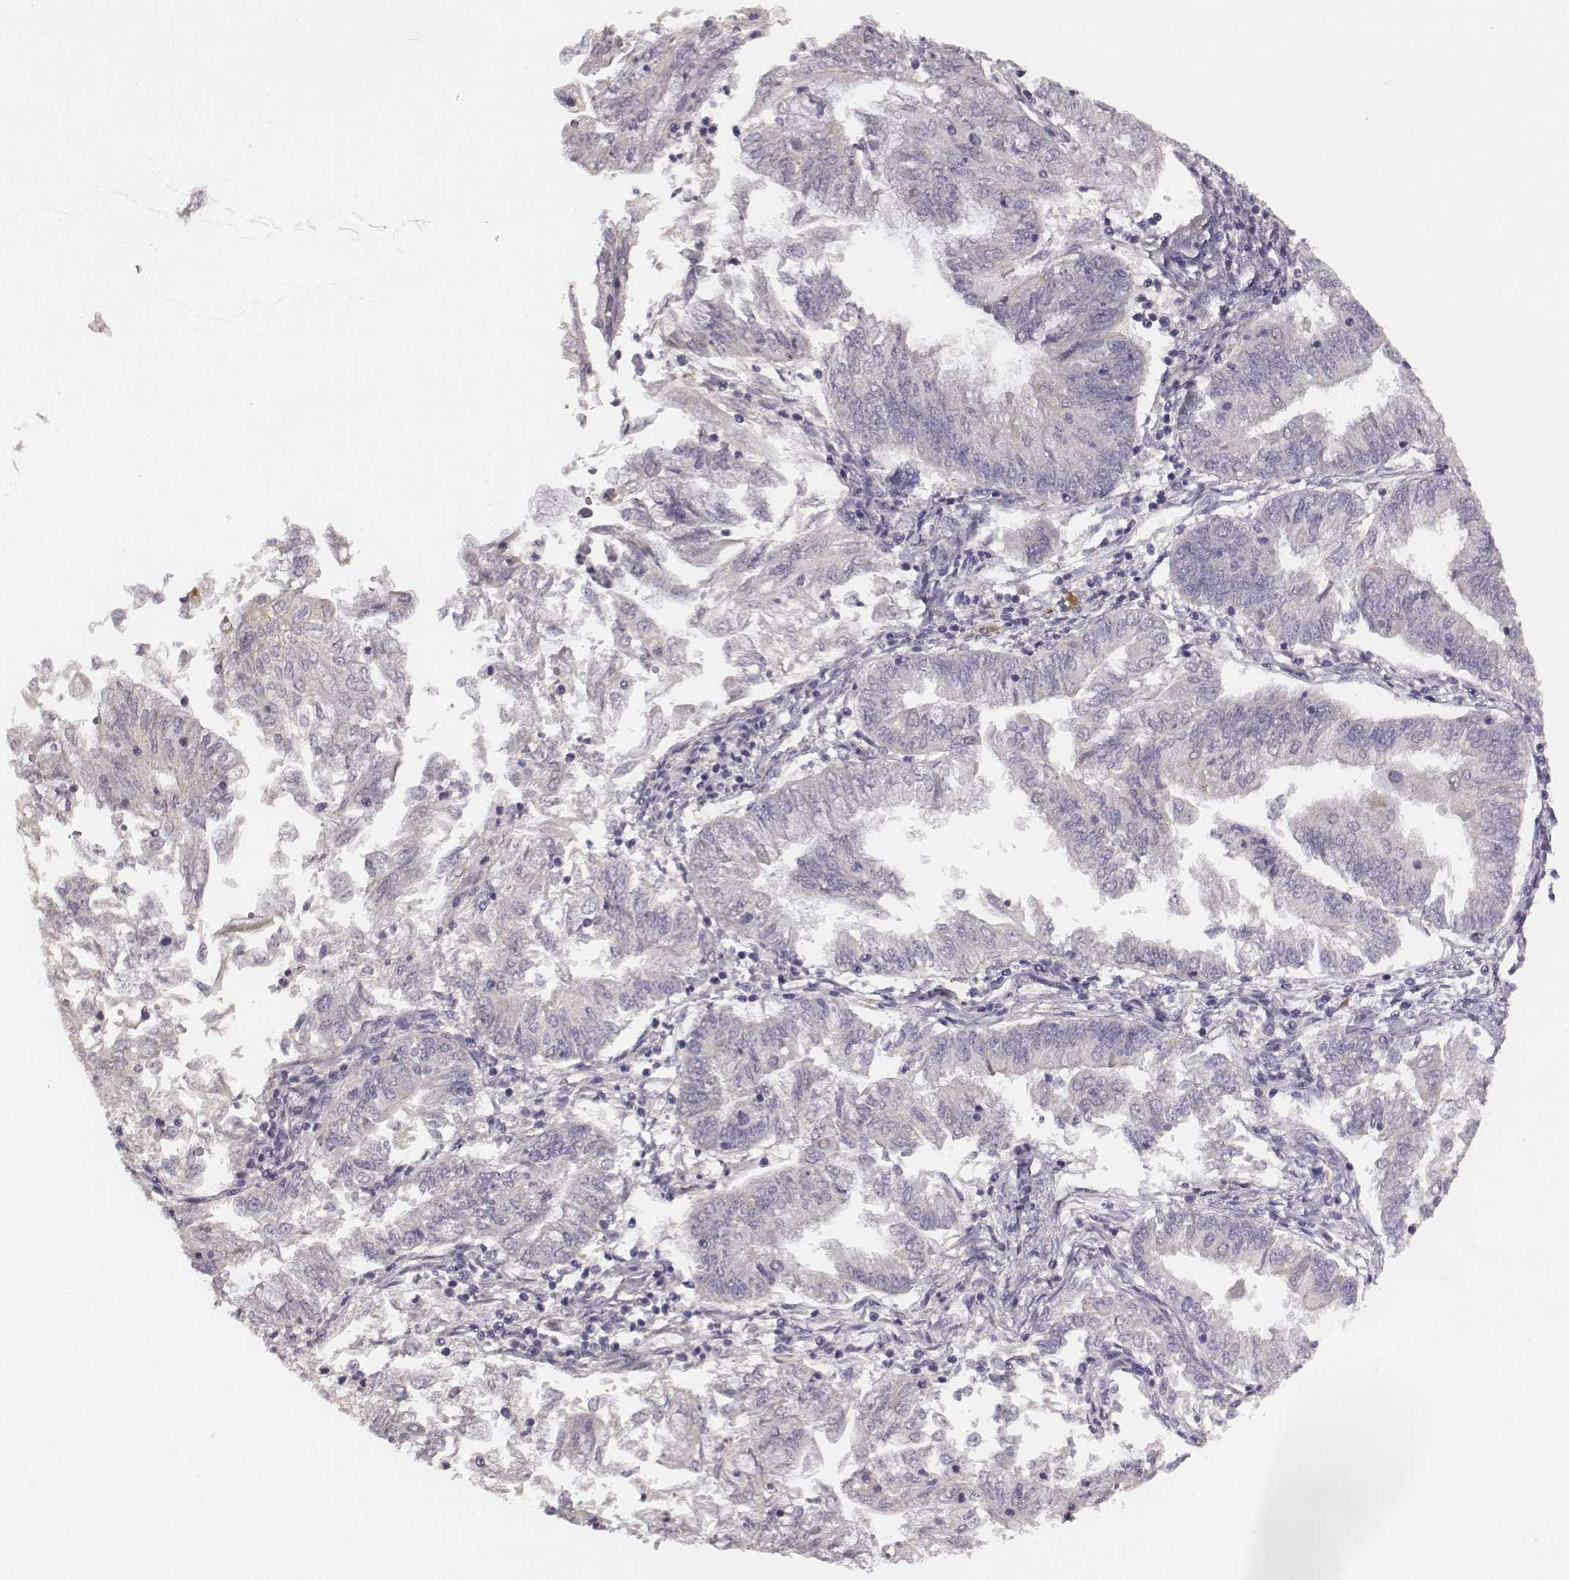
{"staining": {"intensity": "negative", "quantity": "none", "location": "none"}, "tissue": "endometrial cancer", "cell_type": "Tumor cells", "image_type": "cancer", "snomed": [{"axis": "morphology", "description": "Adenocarcinoma, NOS"}, {"axis": "topography", "description": "Endometrium"}], "caption": "A high-resolution image shows immunohistochemistry (IHC) staining of adenocarcinoma (endometrial), which displays no significant expression in tumor cells.", "gene": "SLC22A6", "patient": {"sex": "female", "age": 55}}